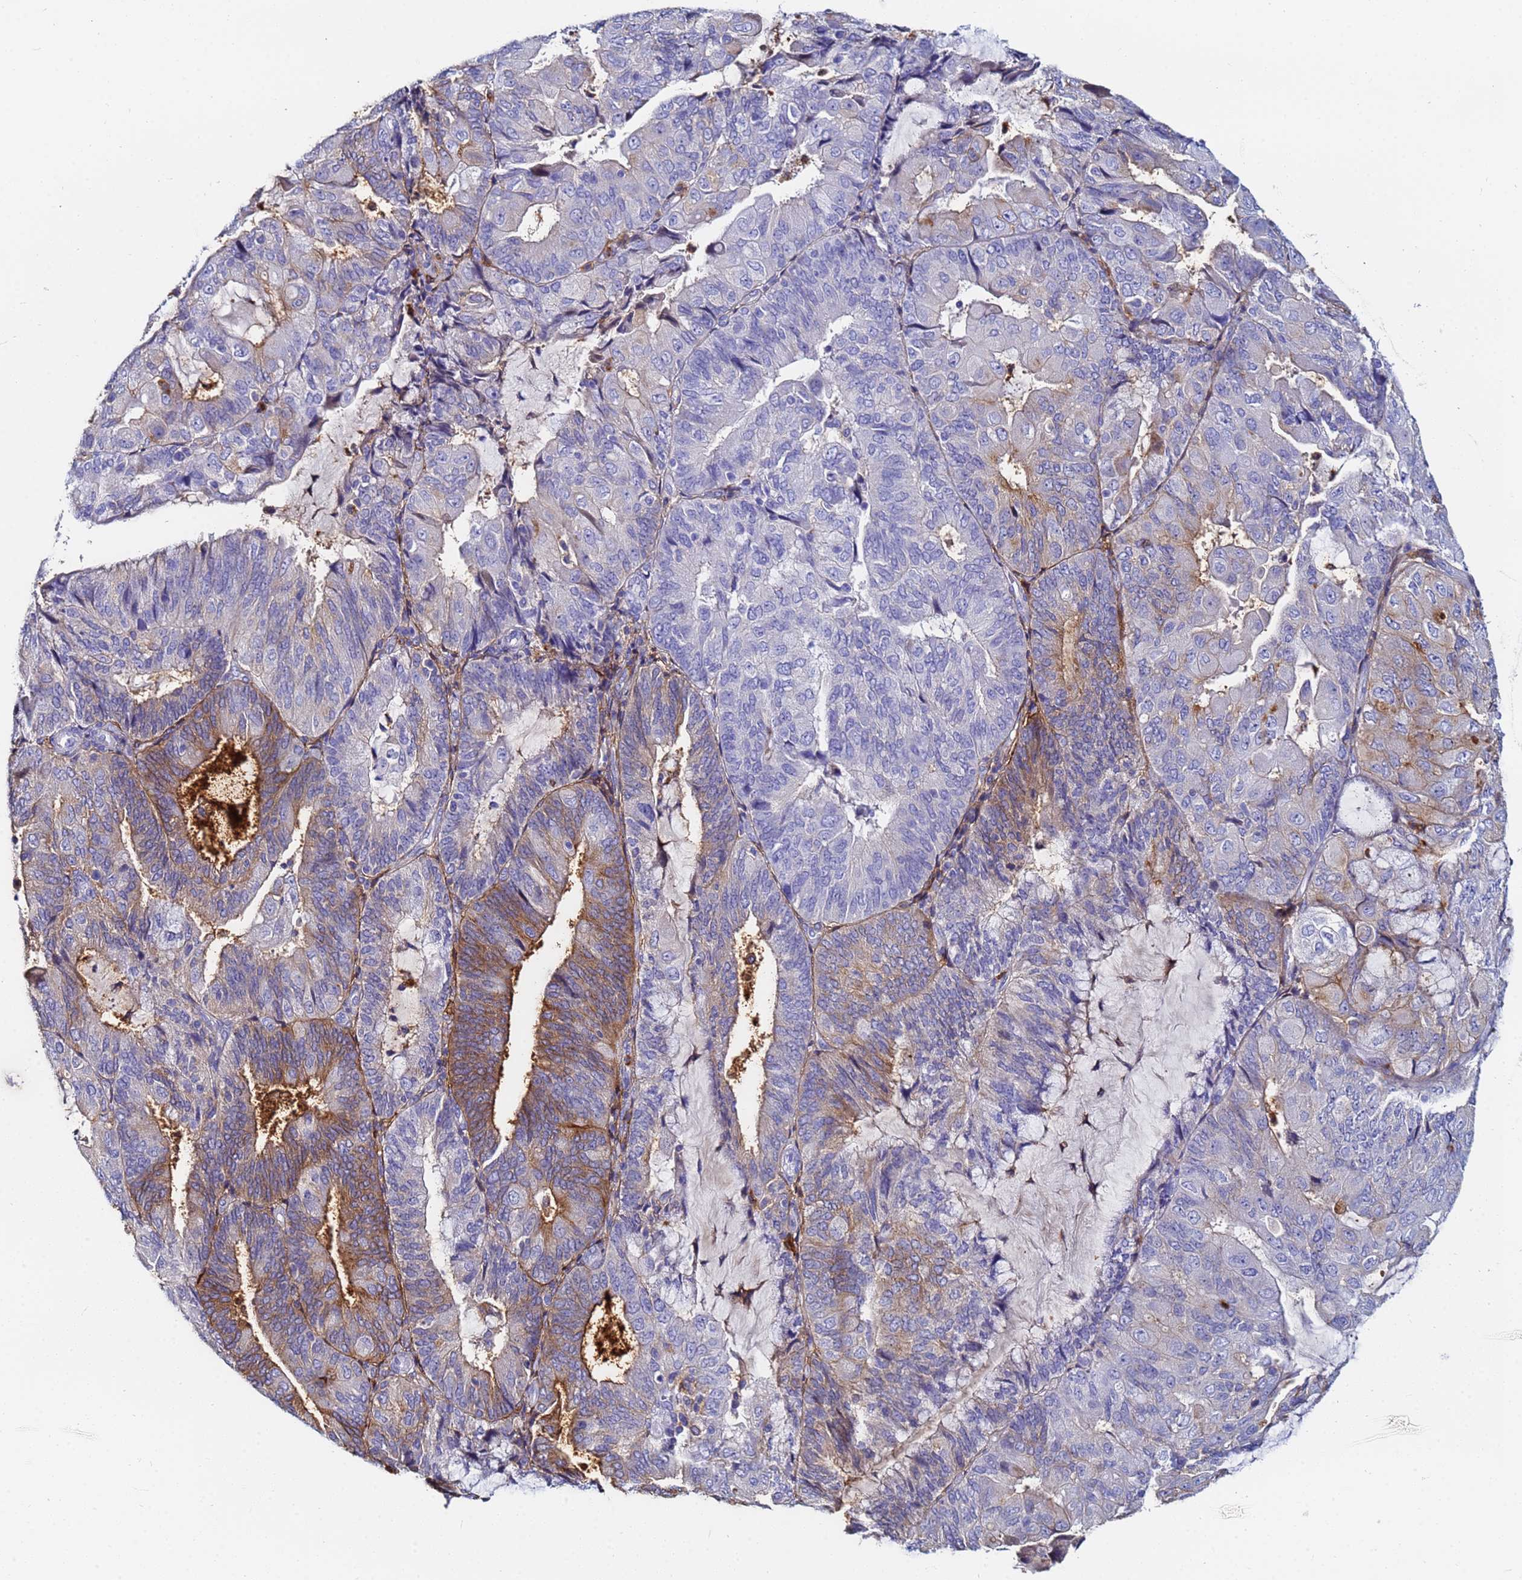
{"staining": {"intensity": "moderate", "quantity": ">75%", "location": "cytoplasmic/membranous"}, "tissue": "endometrial cancer", "cell_type": "Tumor cells", "image_type": "cancer", "snomed": [{"axis": "morphology", "description": "Adenocarcinoma, NOS"}, {"axis": "topography", "description": "Endometrium"}], "caption": "DAB immunohistochemical staining of human endometrial cancer (adenocarcinoma) displays moderate cytoplasmic/membranous protein staining in about >75% of tumor cells.", "gene": "BASP1", "patient": {"sex": "female", "age": 81}}